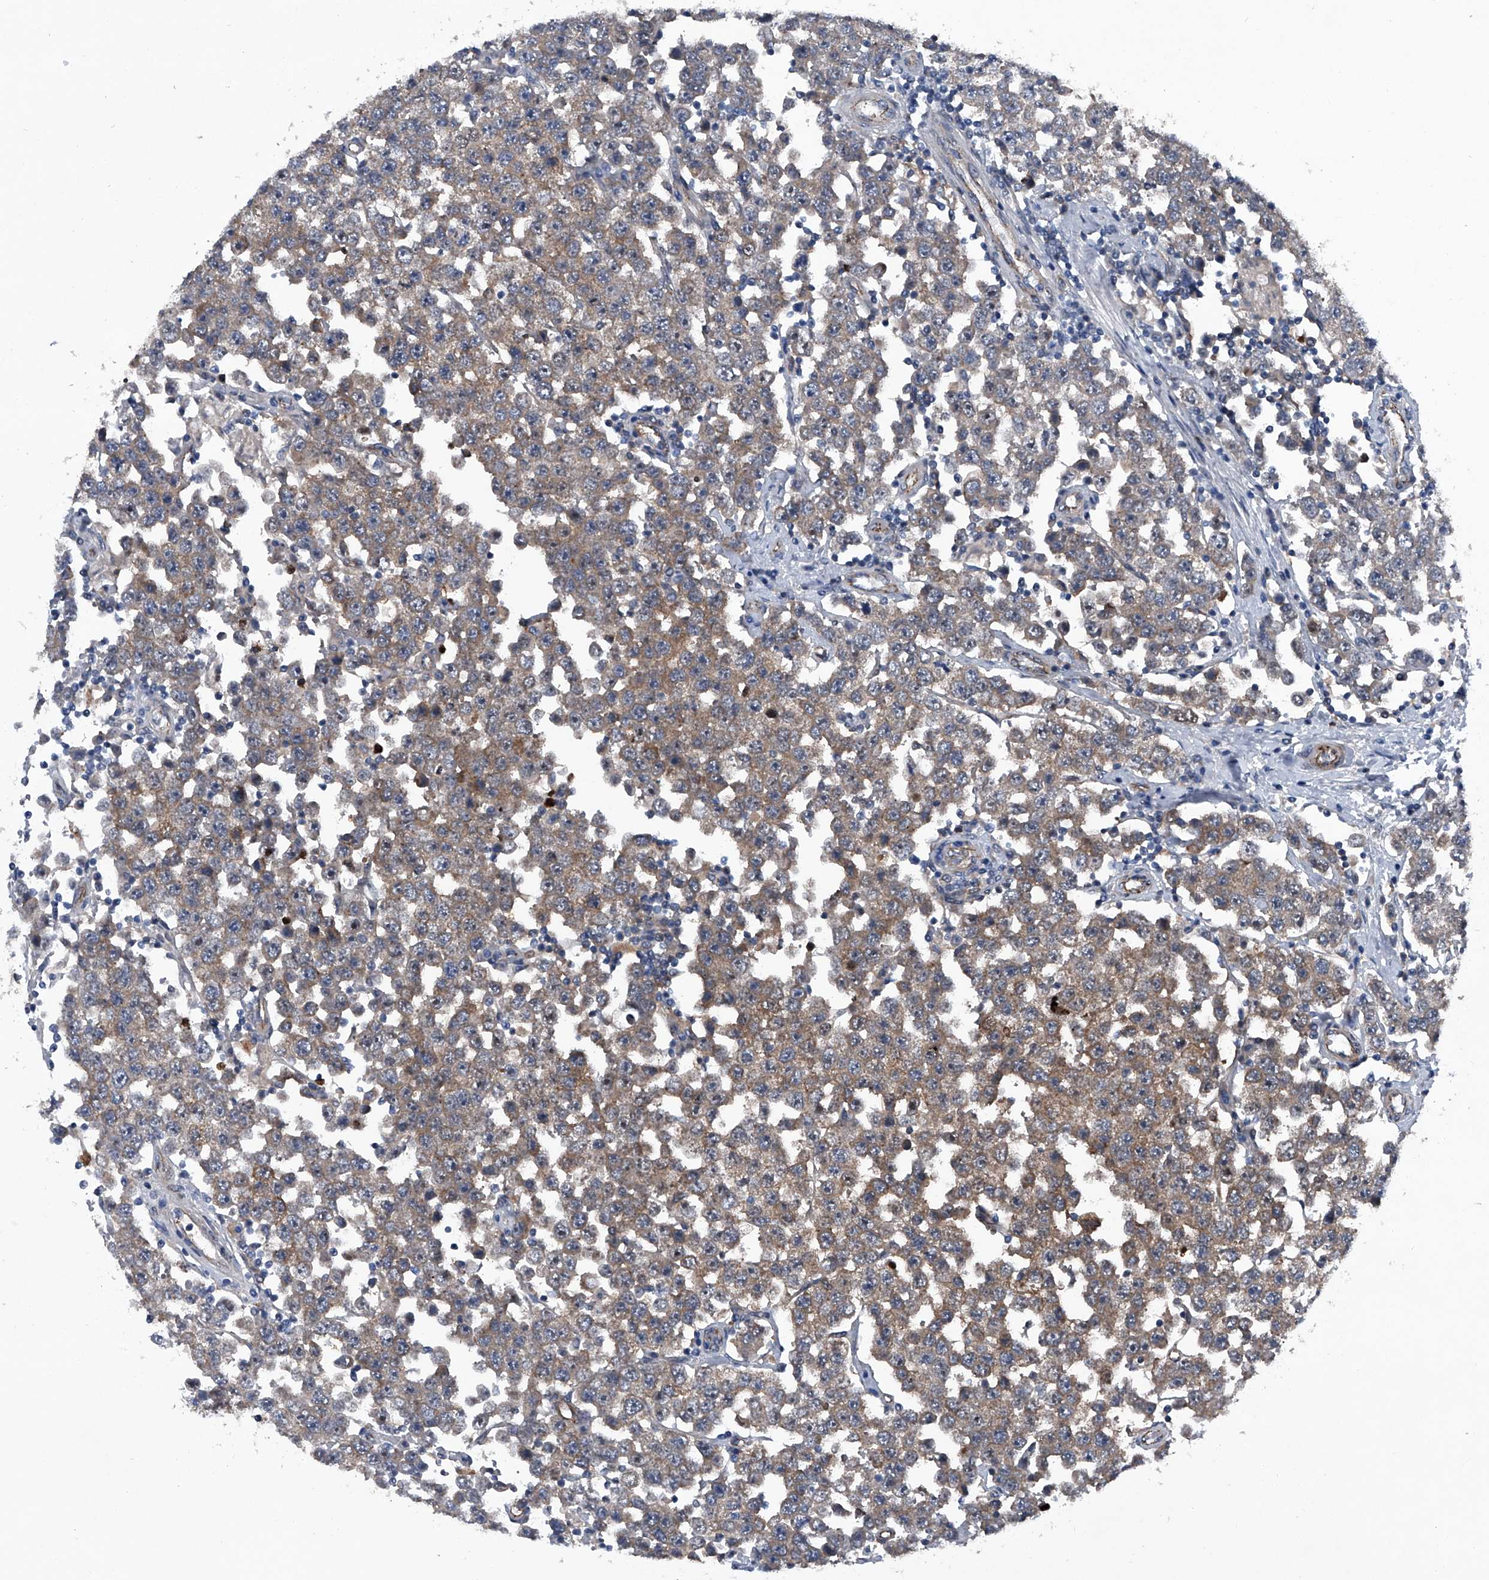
{"staining": {"intensity": "moderate", "quantity": ">75%", "location": "cytoplasmic/membranous,nuclear"}, "tissue": "testis cancer", "cell_type": "Tumor cells", "image_type": "cancer", "snomed": [{"axis": "morphology", "description": "Seminoma, NOS"}, {"axis": "topography", "description": "Testis"}], "caption": "This micrograph exhibits immunohistochemistry staining of testis cancer, with medium moderate cytoplasmic/membranous and nuclear staining in about >75% of tumor cells.", "gene": "MAPKAP1", "patient": {"sex": "male", "age": 28}}